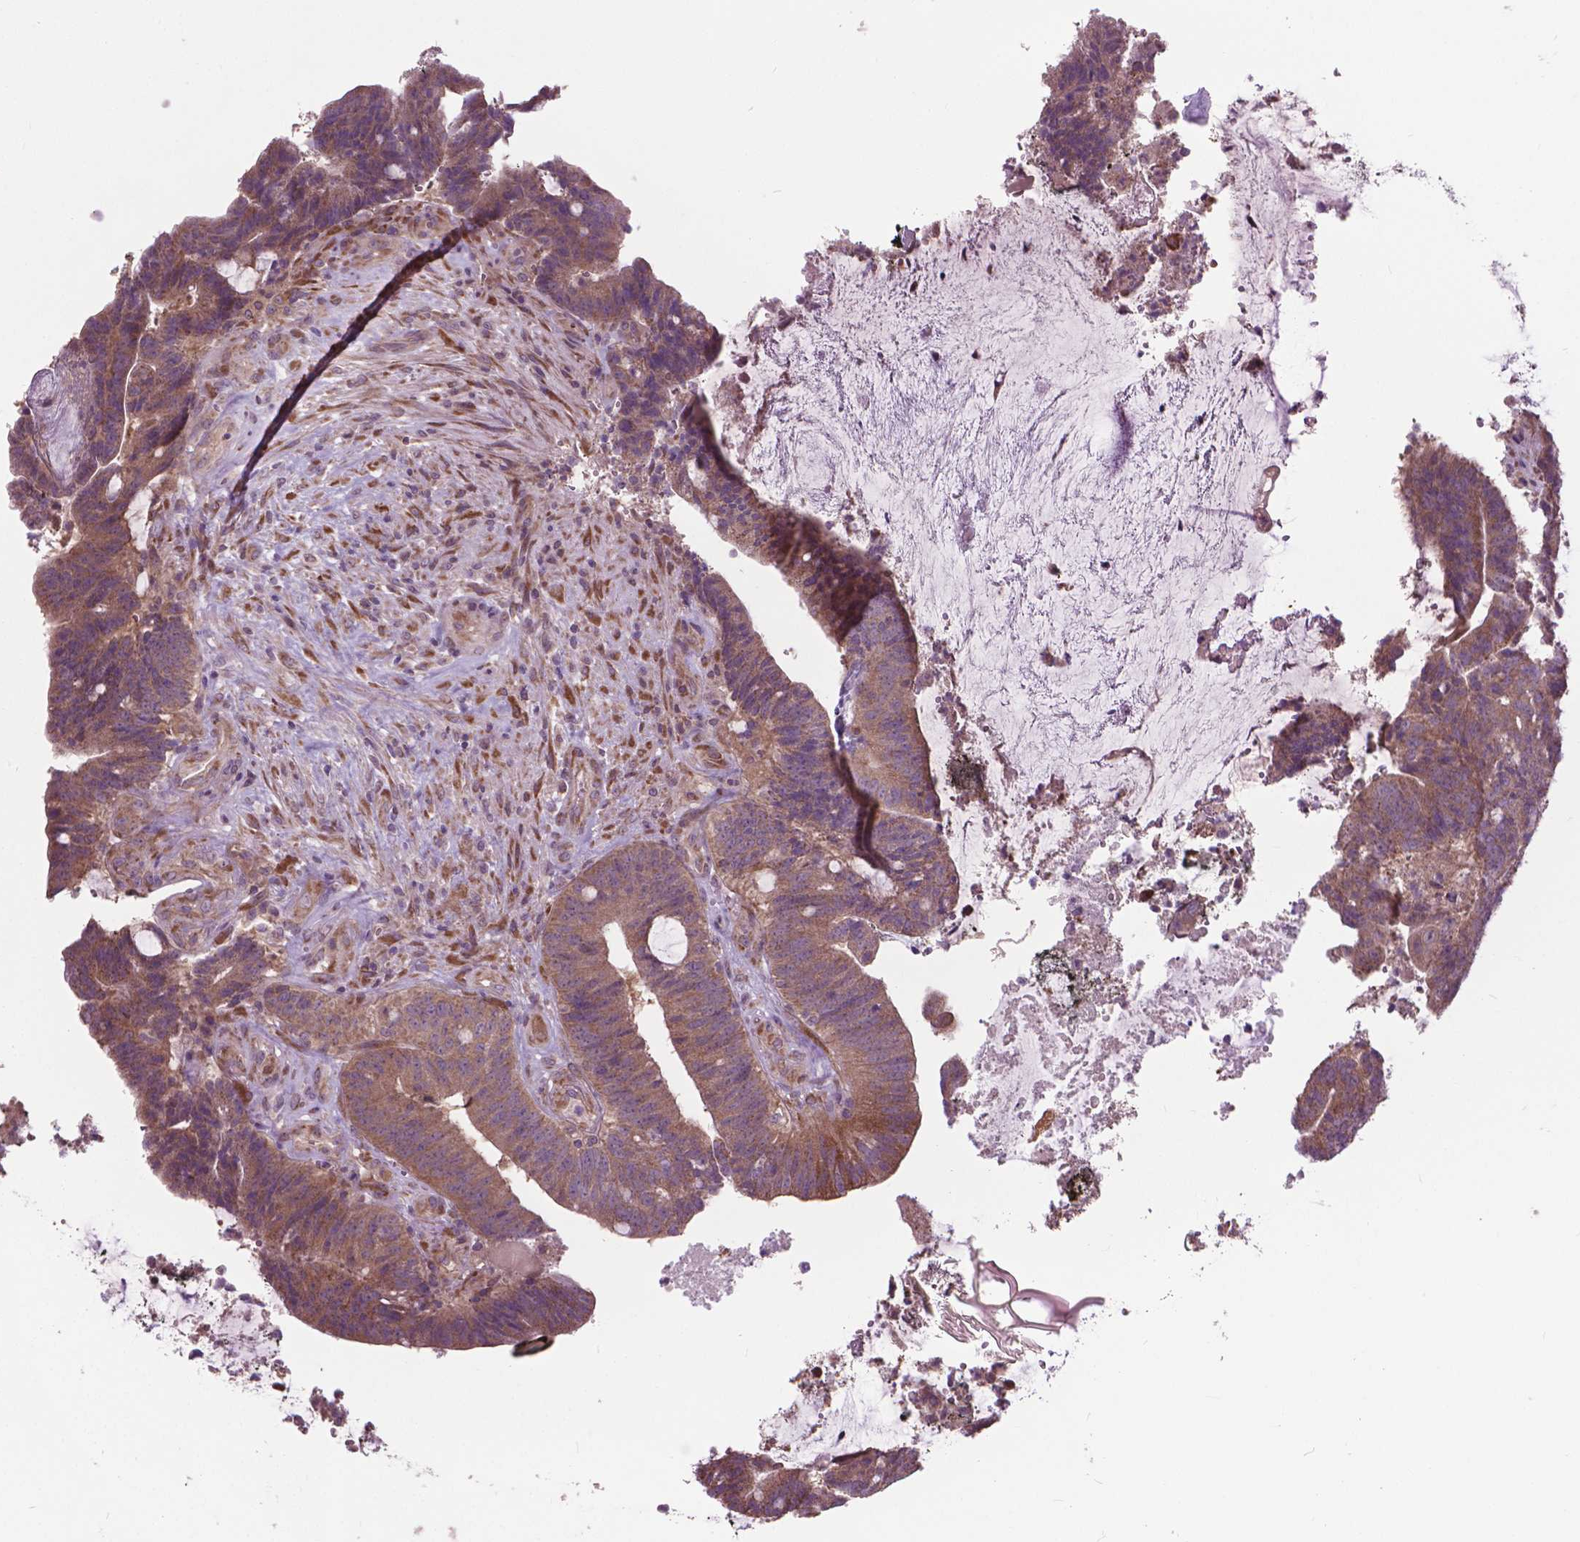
{"staining": {"intensity": "moderate", "quantity": ">75%", "location": "cytoplasmic/membranous"}, "tissue": "colorectal cancer", "cell_type": "Tumor cells", "image_type": "cancer", "snomed": [{"axis": "morphology", "description": "Adenocarcinoma, NOS"}, {"axis": "topography", "description": "Colon"}], "caption": "This is an image of immunohistochemistry staining of adenocarcinoma (colorectal), which shows moderate expression in the cytoplasmic/membranous of tumor cells.", "gene": "NUDT1", "patient": {"sex": "female", "age": 43}}